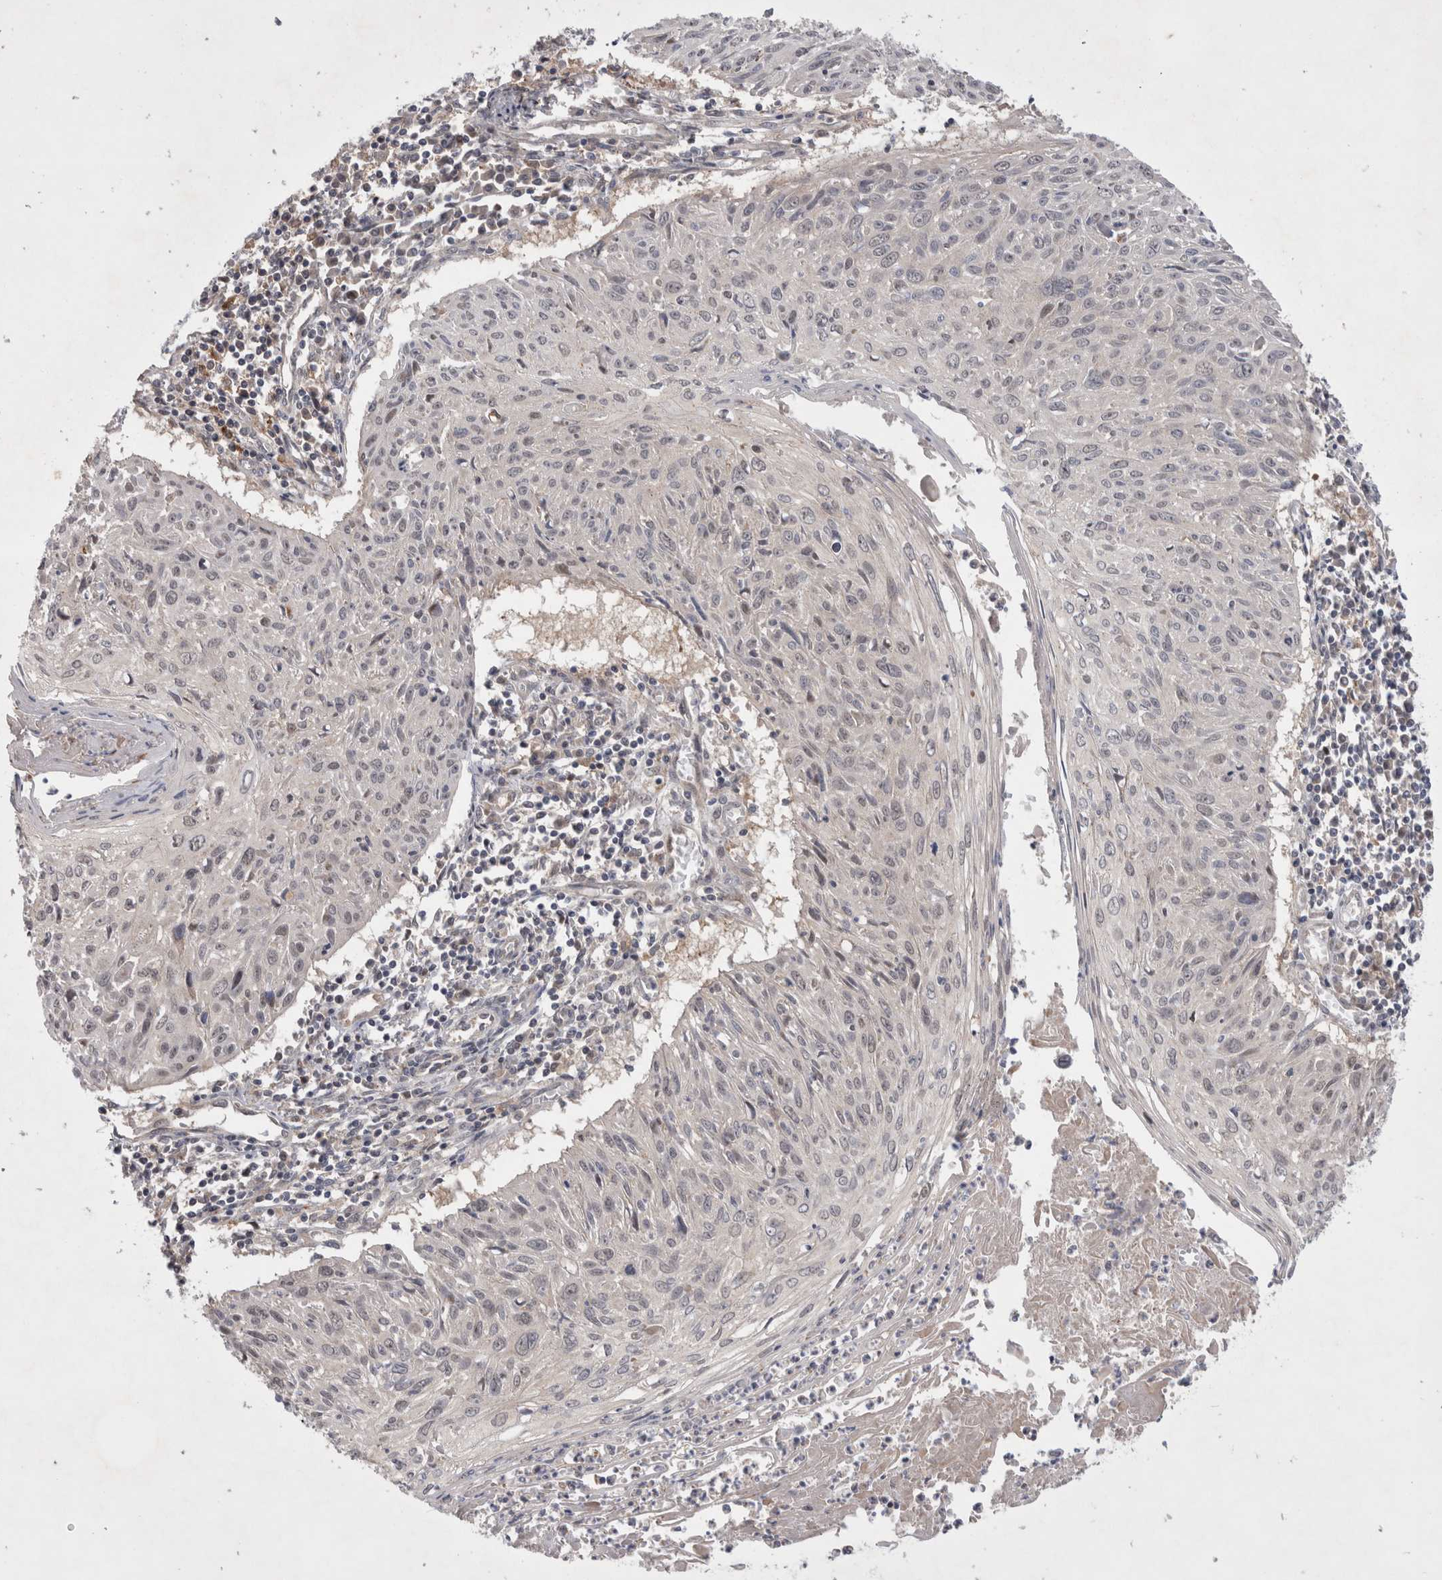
{"staining": {"intensity": "negative", "quantity": "none", "location": "none"}, "tissue": "cervical cancer", "cell_type": "Tumor cells", "image_type": "cancer", "snomed": [{"axis": "morphology", "description": "Squamous cell carcinoma, NOS"}, {"axis": "topography", "description": "Cervix"}], "caption": "IHC image of human cervical squamous cell carcinoma stained for a protein (brown), which shows no expression in tumor cells.", "gene": "MRPL37", "patient": {"sex": "female", "age": 51}}